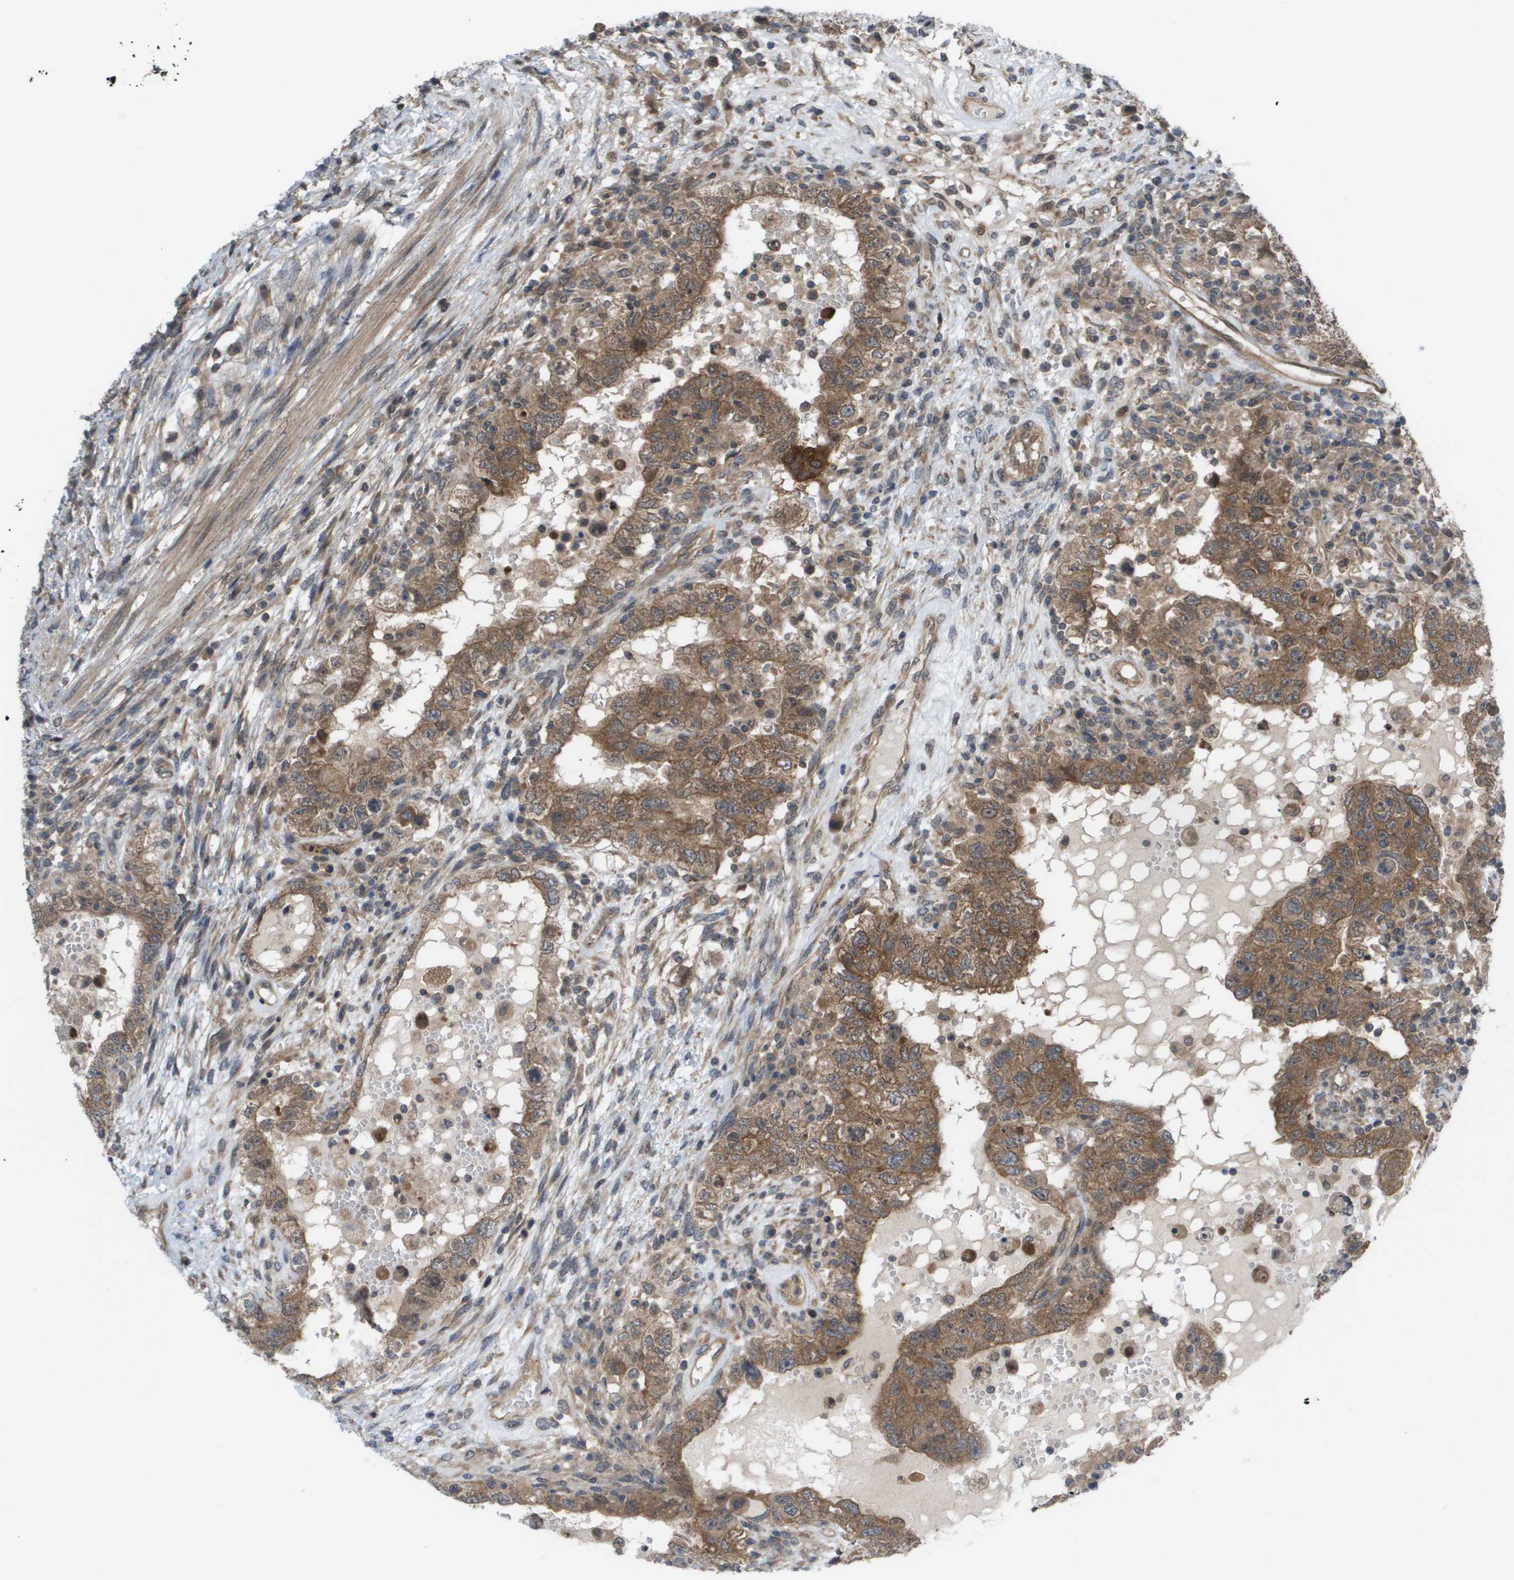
{"staining": {"intensity": "moderate", "quantity": ">75%", "location": "cytoplasmic/membranous"}, "tissue": "testis cancer", "cell_type": "Tumor cells", "image_type": "cancer", "snomed": [{"axis": "morphology", "description": "Carcinoma, Embryonal, NOS"}, {"axis": "topography", "description": "Testis"}], "caption": "A photomicrograph of testis embryonal carcinoma stained for a protein reveals moderate cytoplasmic/membranous brown staining in tumor cells.", "gene": "CTPS2", "patient": {"sex": "male", "age": 26}}